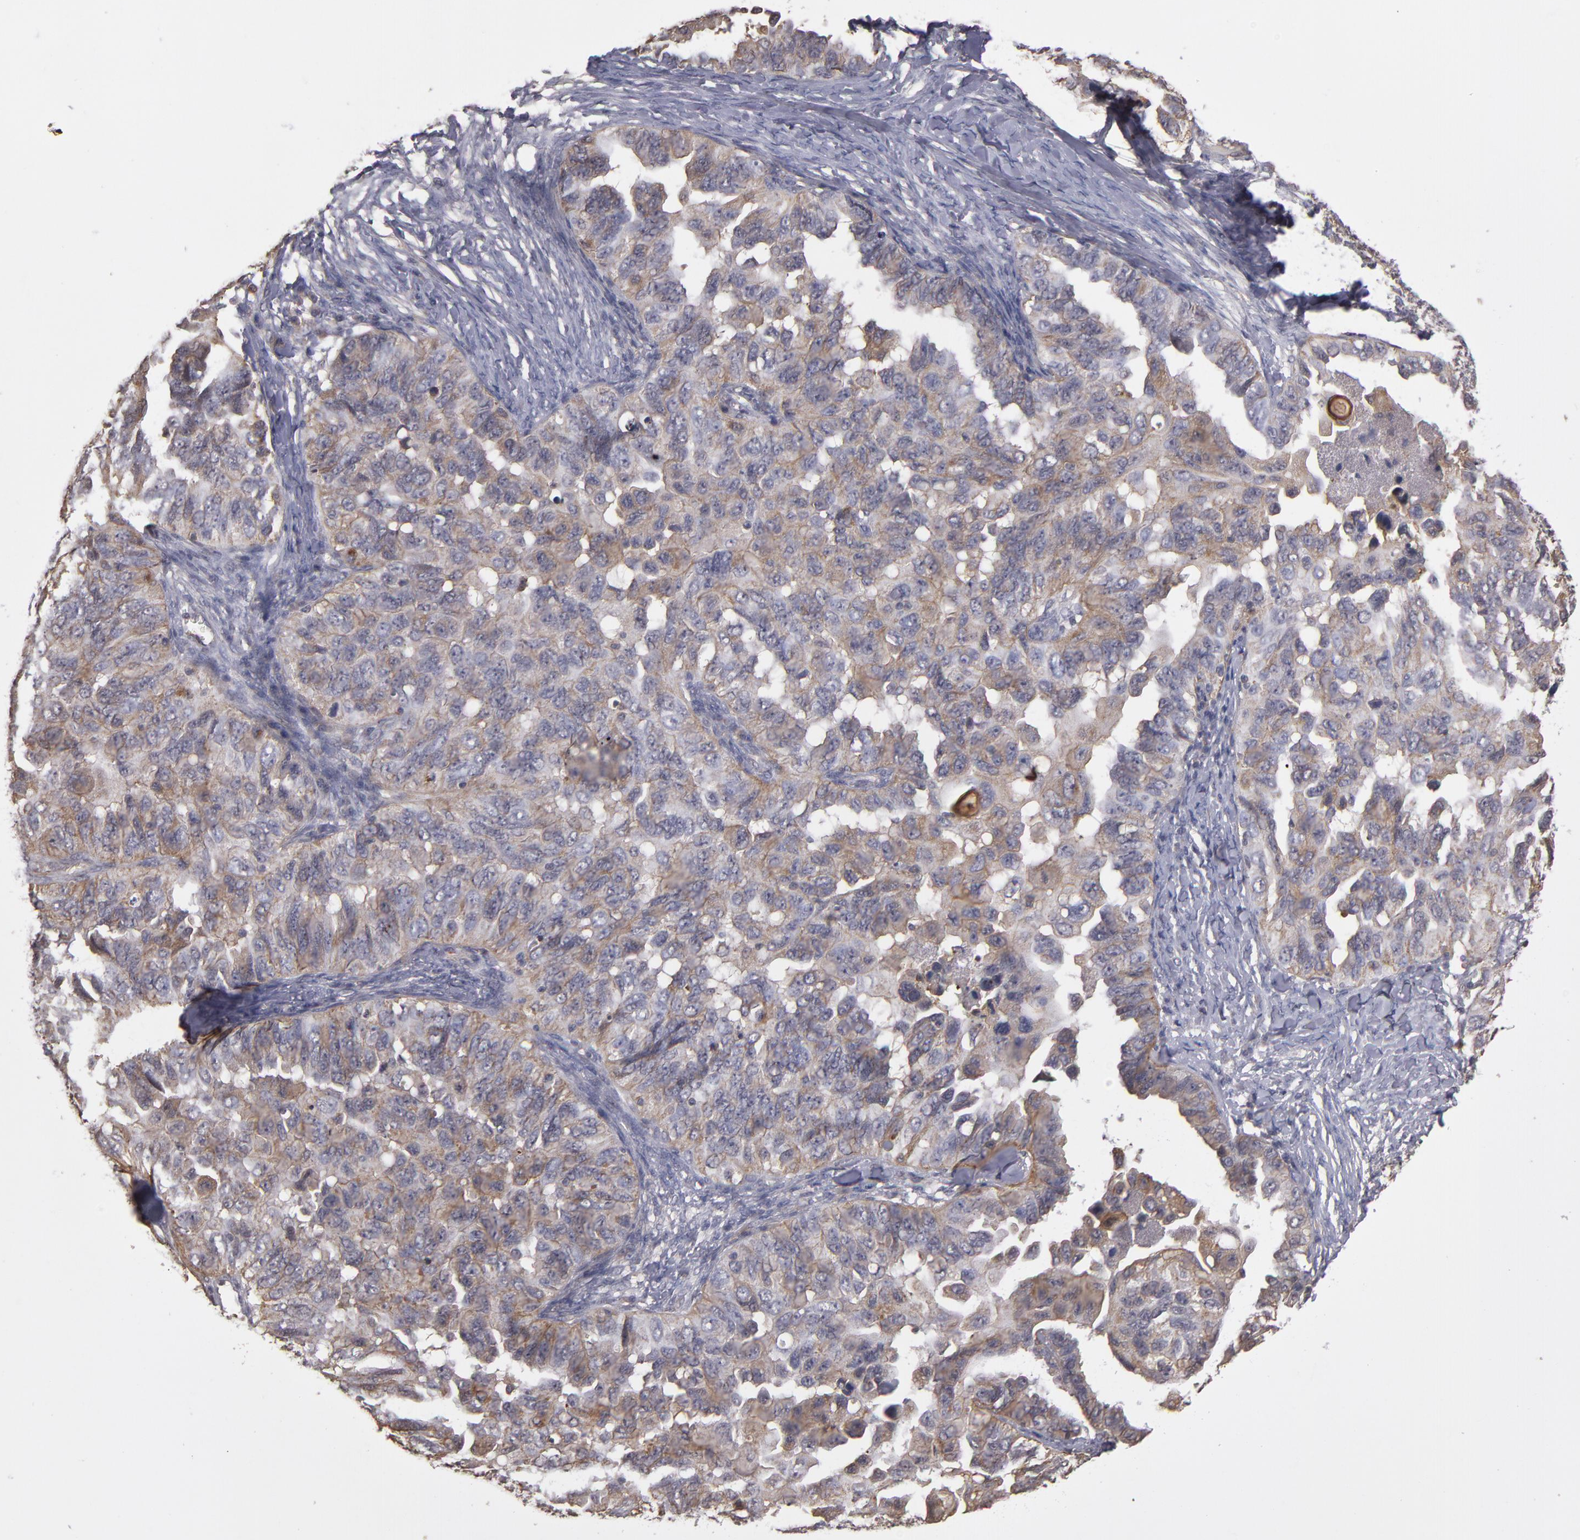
{"staining": {"intensity": "weak", "quantity": ">75%", "location": "cytoplasmic/membranous"}, "tissue": "ovarian cancer", "cell_type": "Tumor cells", "image_type": "cancer", "snomed": [{"axis": "morphology", "description": "Cystadenocarcinoma, serous, NOS"}, {"axis": "topography", "description": "Ovary"}], "caption": "Immunohistochemistry (IHC) of ovarian cancer (serous cystadenocarcinoma) exhibits low levels of weak cytoplasmic/membranous staining in approximately >75% of tumor cells.", "gene": "CTSO", "patient": {"sex": "female", "age": 82}}